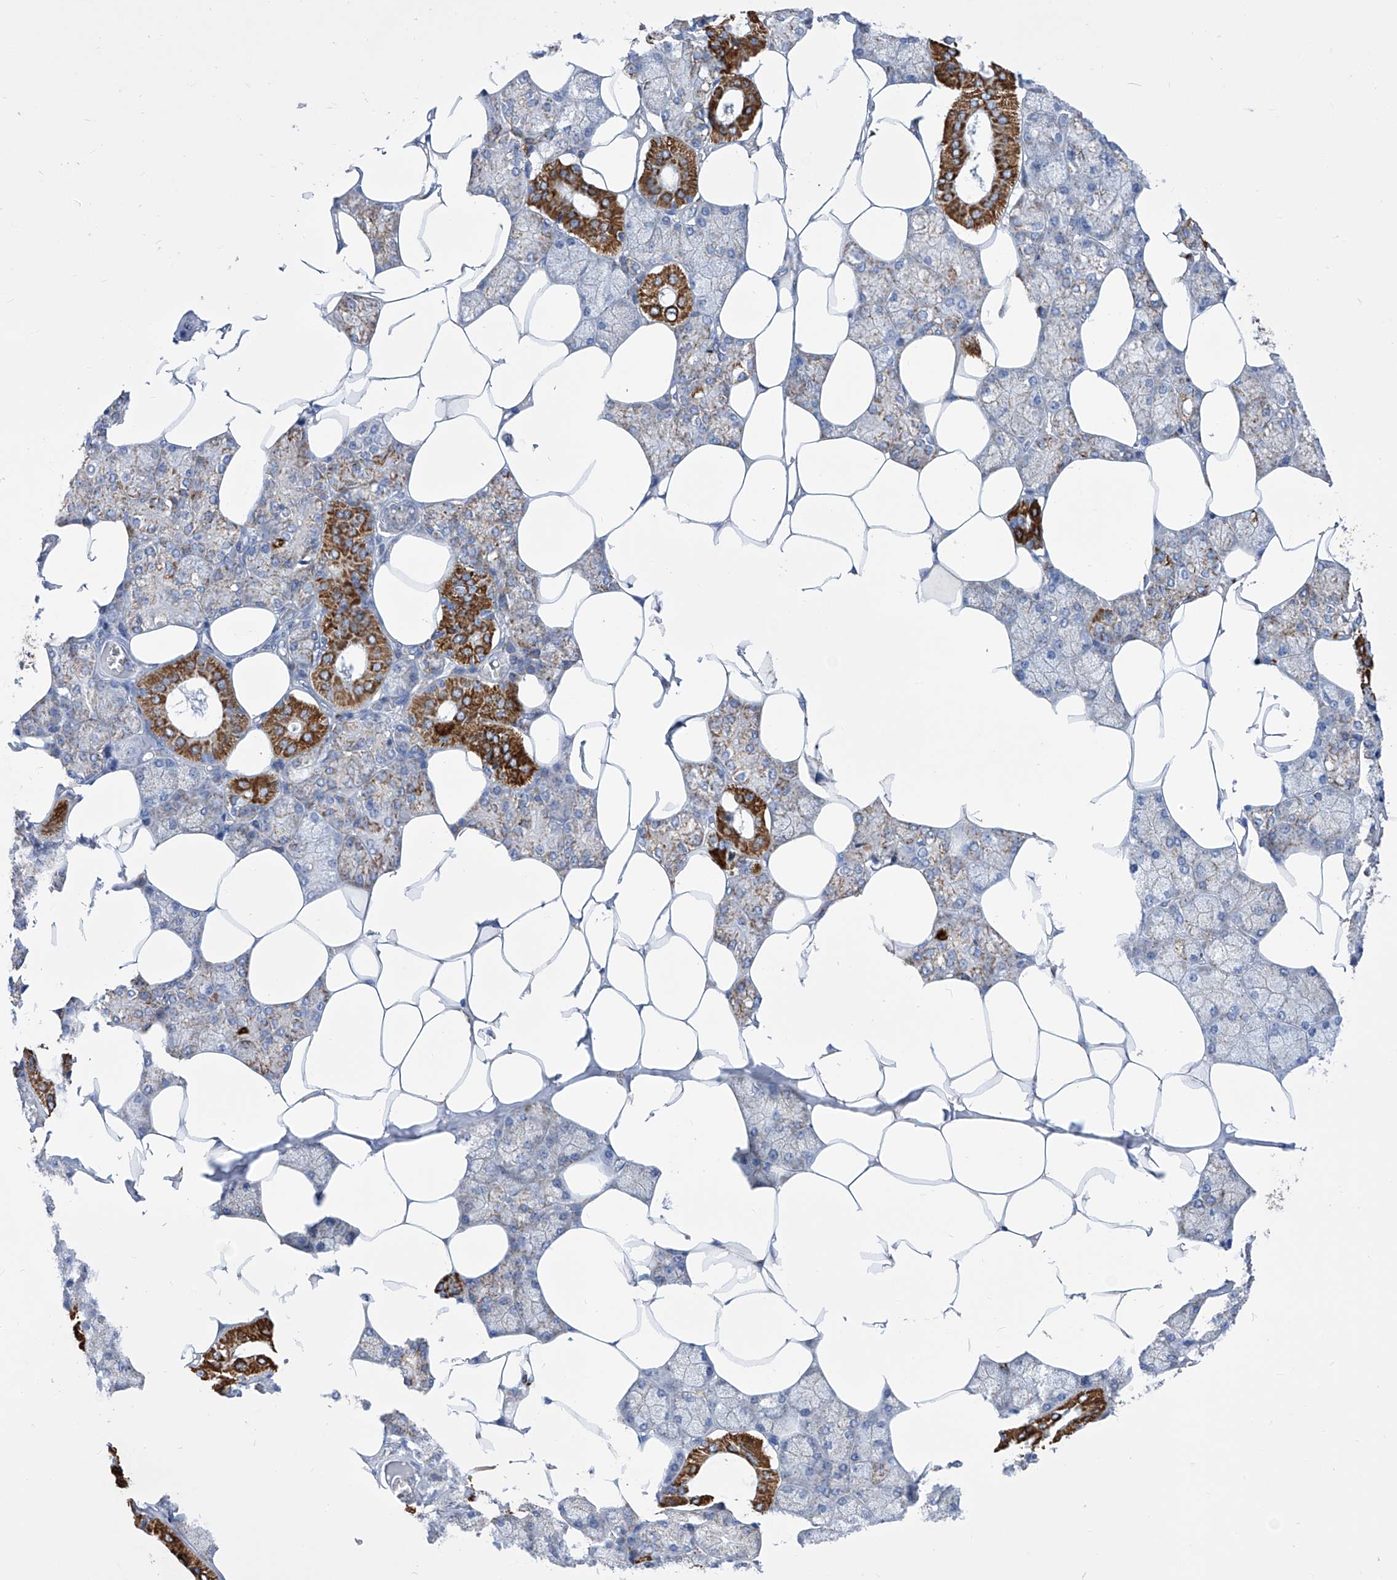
{"staining": {"intensity": "strong", "quantity": "<25%", "location": "cytoplasmic/membranous"}, "tissue": "salivary gland", "cell_type": "Glandular cells", "image_type": "normal", "snomed": [{"axis": "morphology", "description": "Normal tissue, NOS"}, {"axis": "topography", "description": "Salivary gland"}], "caption": "About <25% of glandular cells in unremarkable salivary gland demonstrate strong cytoplasmic/membranous protein staining as visualized by brown immunohistochemical staining.", "gene": "SRBD1", "patient": {"sex": "male", "age": 62}}